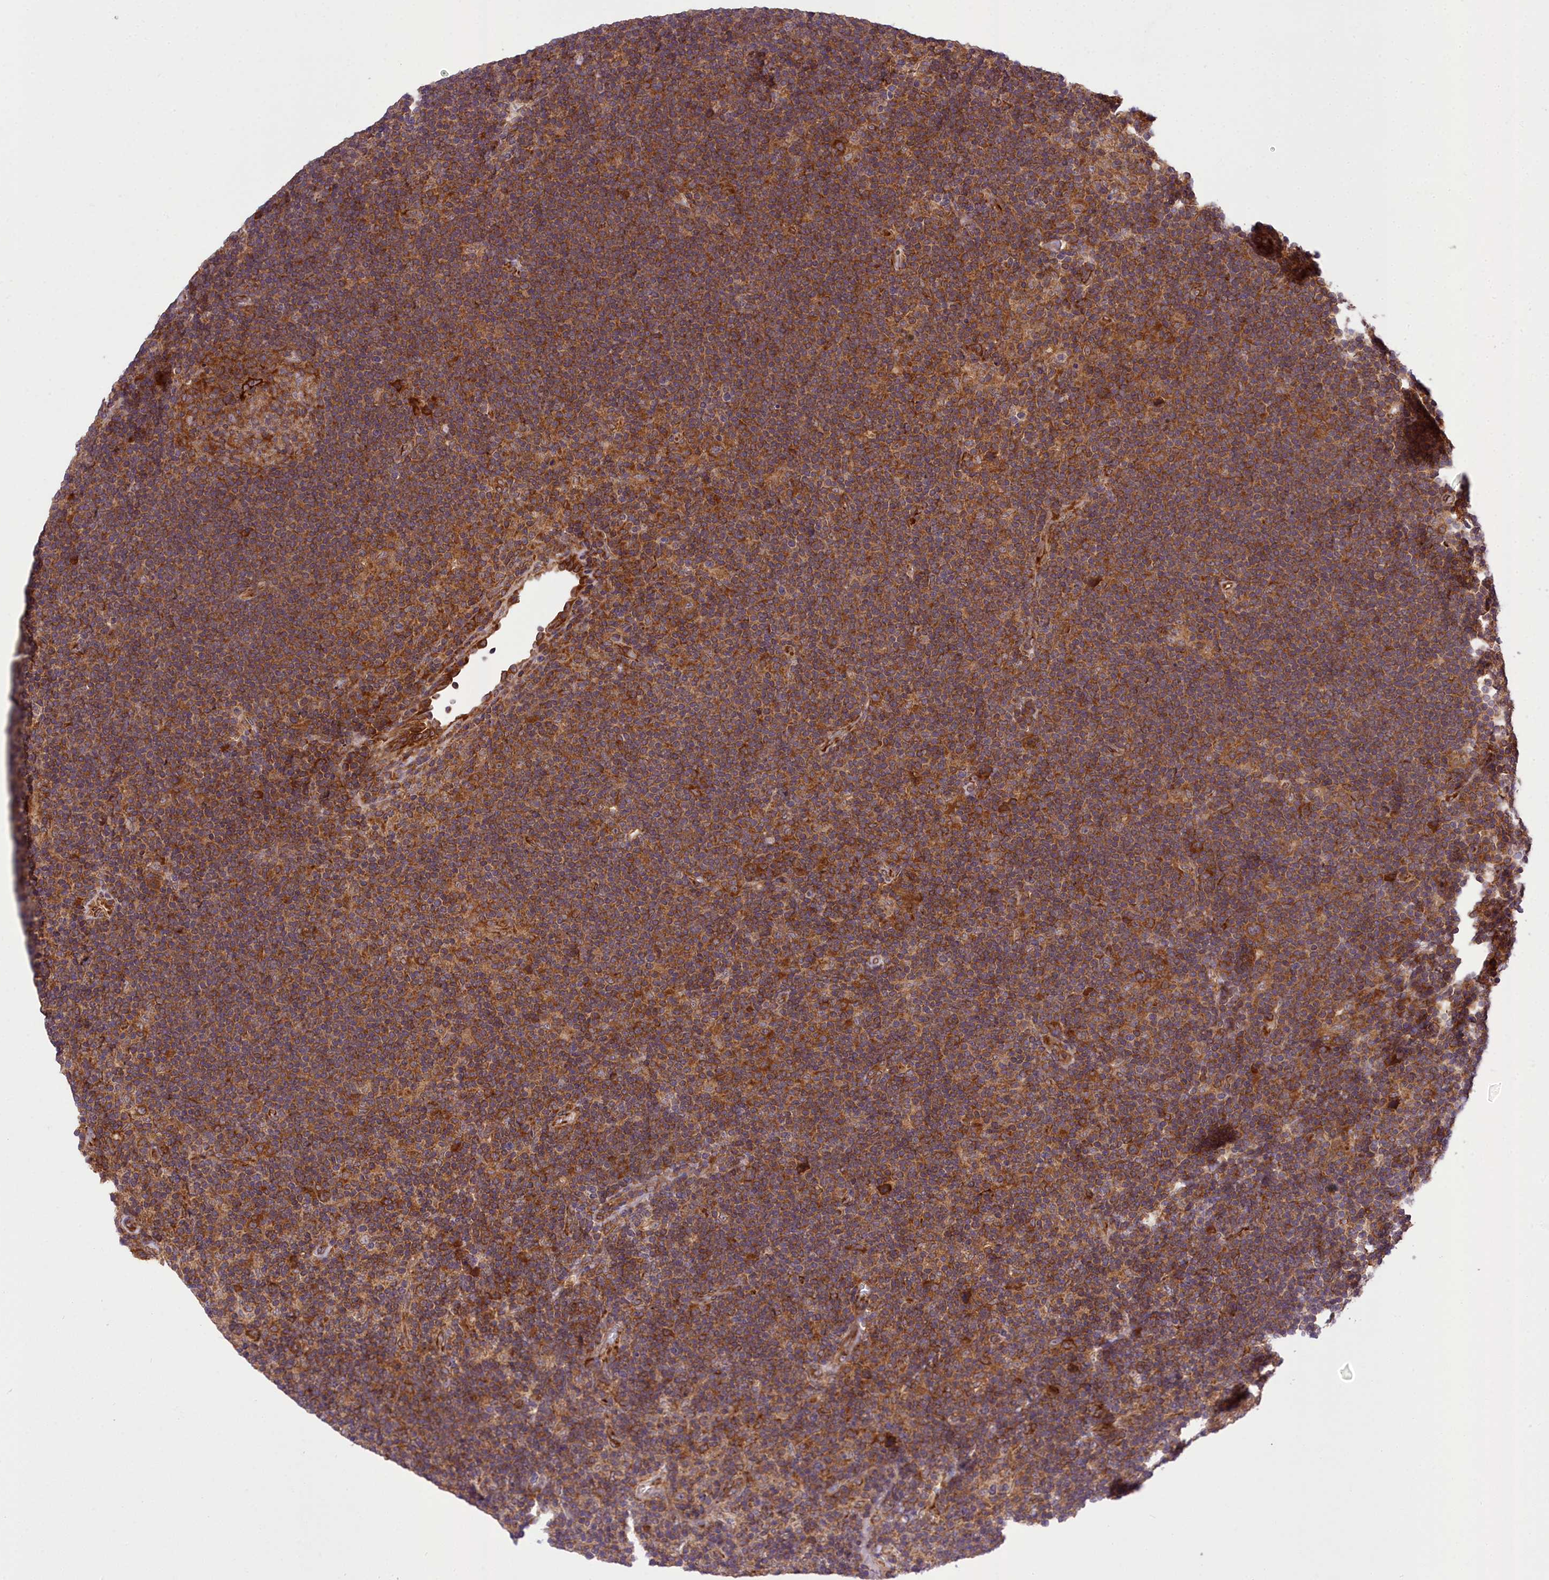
{"staining": {"intensity": "strong", "quantity": ">75%", "location": "cytoplasmic/membranous"}, "tissue": "lymphoma", "cell_type": "Tumor cells", "image_type": "cancer", "snomed": [{"axis": "morphology", "description": "Hodgkin's disease, NOS"}, {"axis": "topography", "description": "Lymph node"}], "caption": "A high amount of strong cytoplasmic/membranous expression is seen in about >75% of tumor cells in lymphoma tissue.", "gene": "DHCR7", "patient": {"sex": "female", "age": 57}}